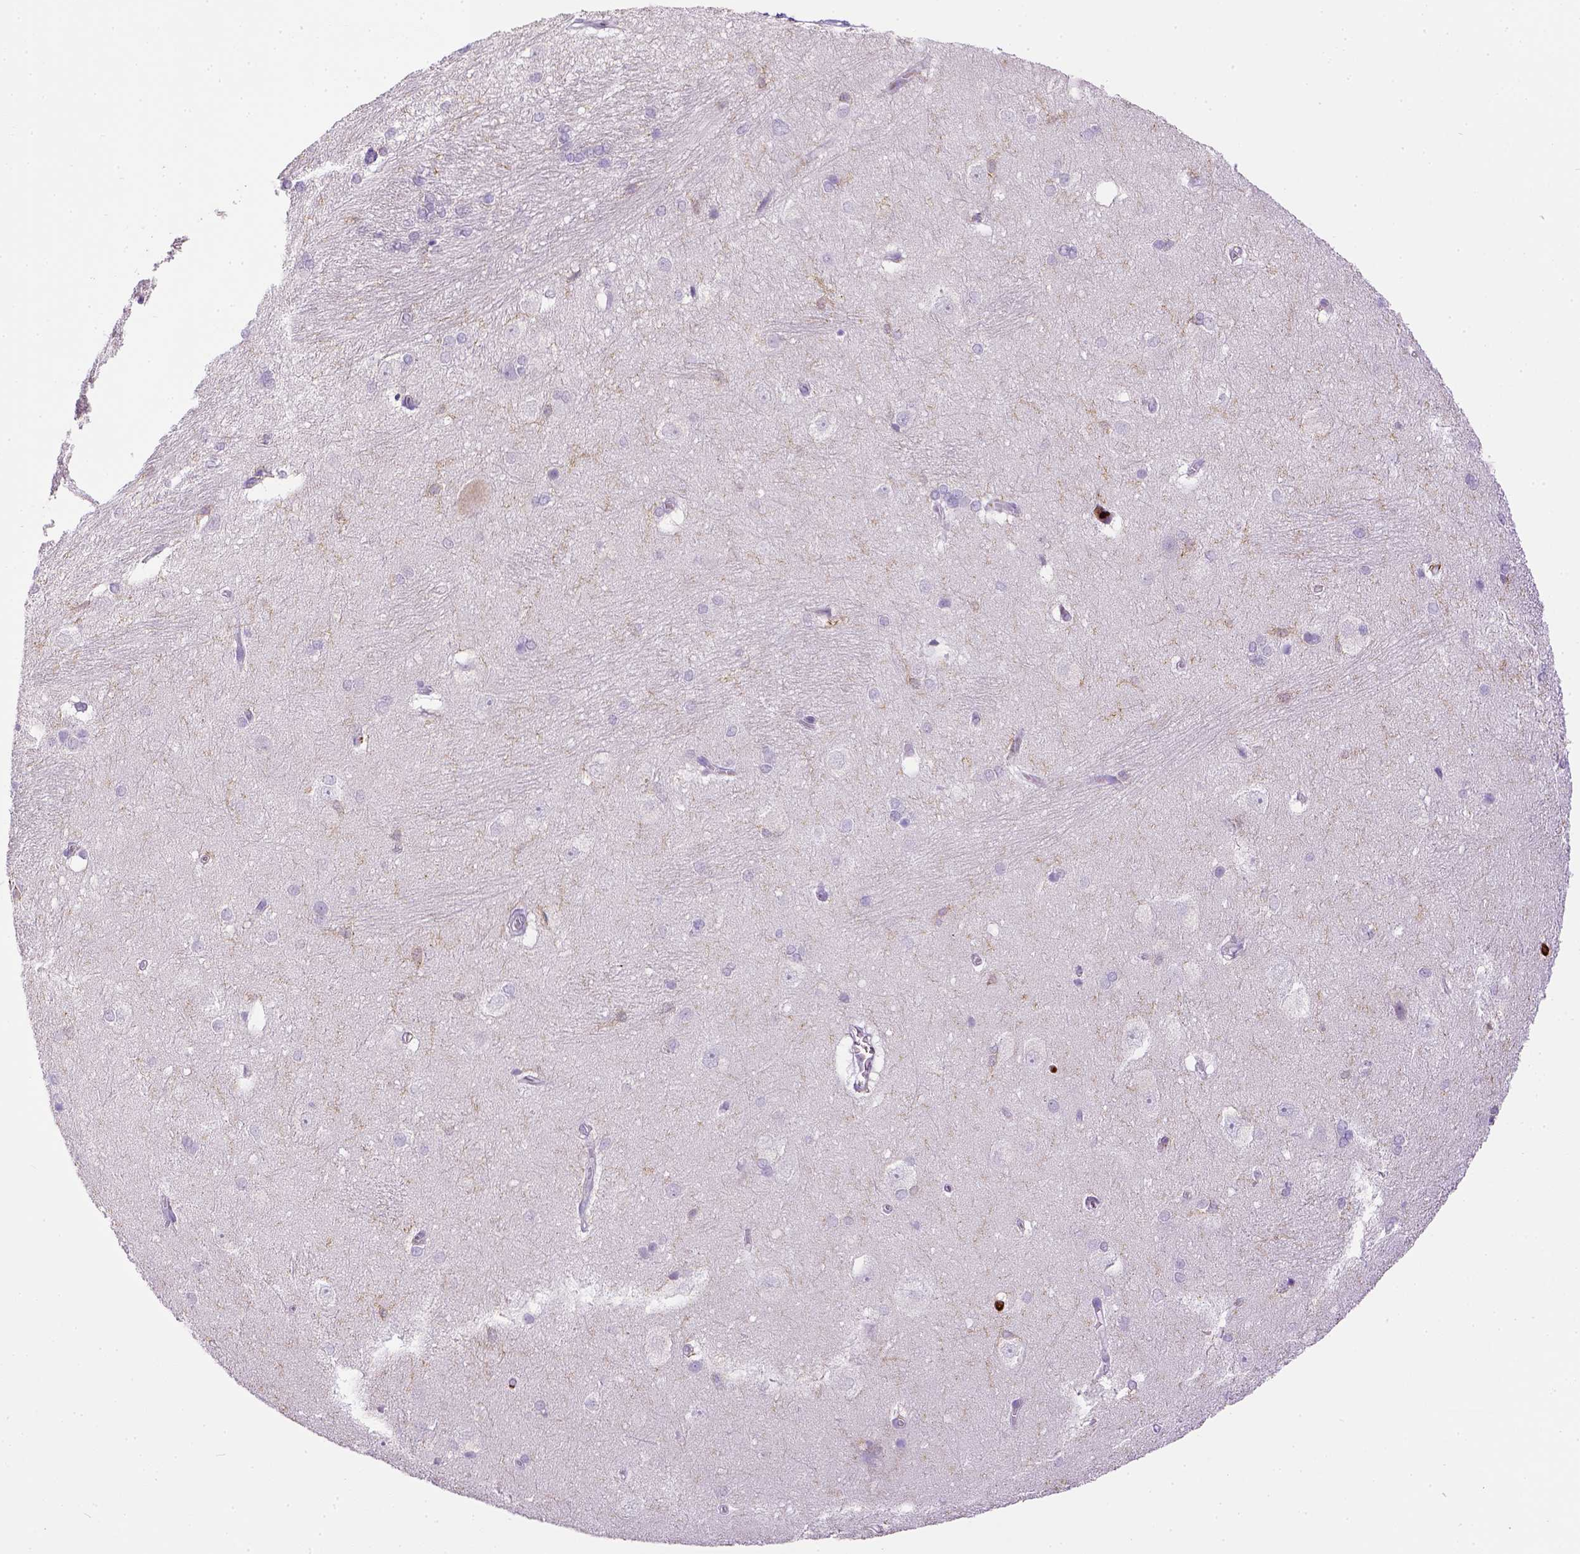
{"staining": {"intensity": "negative", "quantity": "none", "location": "none"}, "tissue": "hippocampus", "cell_type": "Glial cells", "image_type": "normal", "snomed": [{"axis": "morphology", "description": "Normal tissue, NOS"}, {"axis": "topography", "description": "Cerebral cortex"}, {"axis": "topography", "description": "Hippocampus"}], "caption": "Immunohistochemical staining of normal human hippocampus displays no significant staining in glial cells. Brightfield microscopy of immunohistochemistry stained with DAB (brown) and hematoxylin (blue), captured at high magnification.", "gene": "ITGAM", "patient": {"sex": "female", "age": 19}}